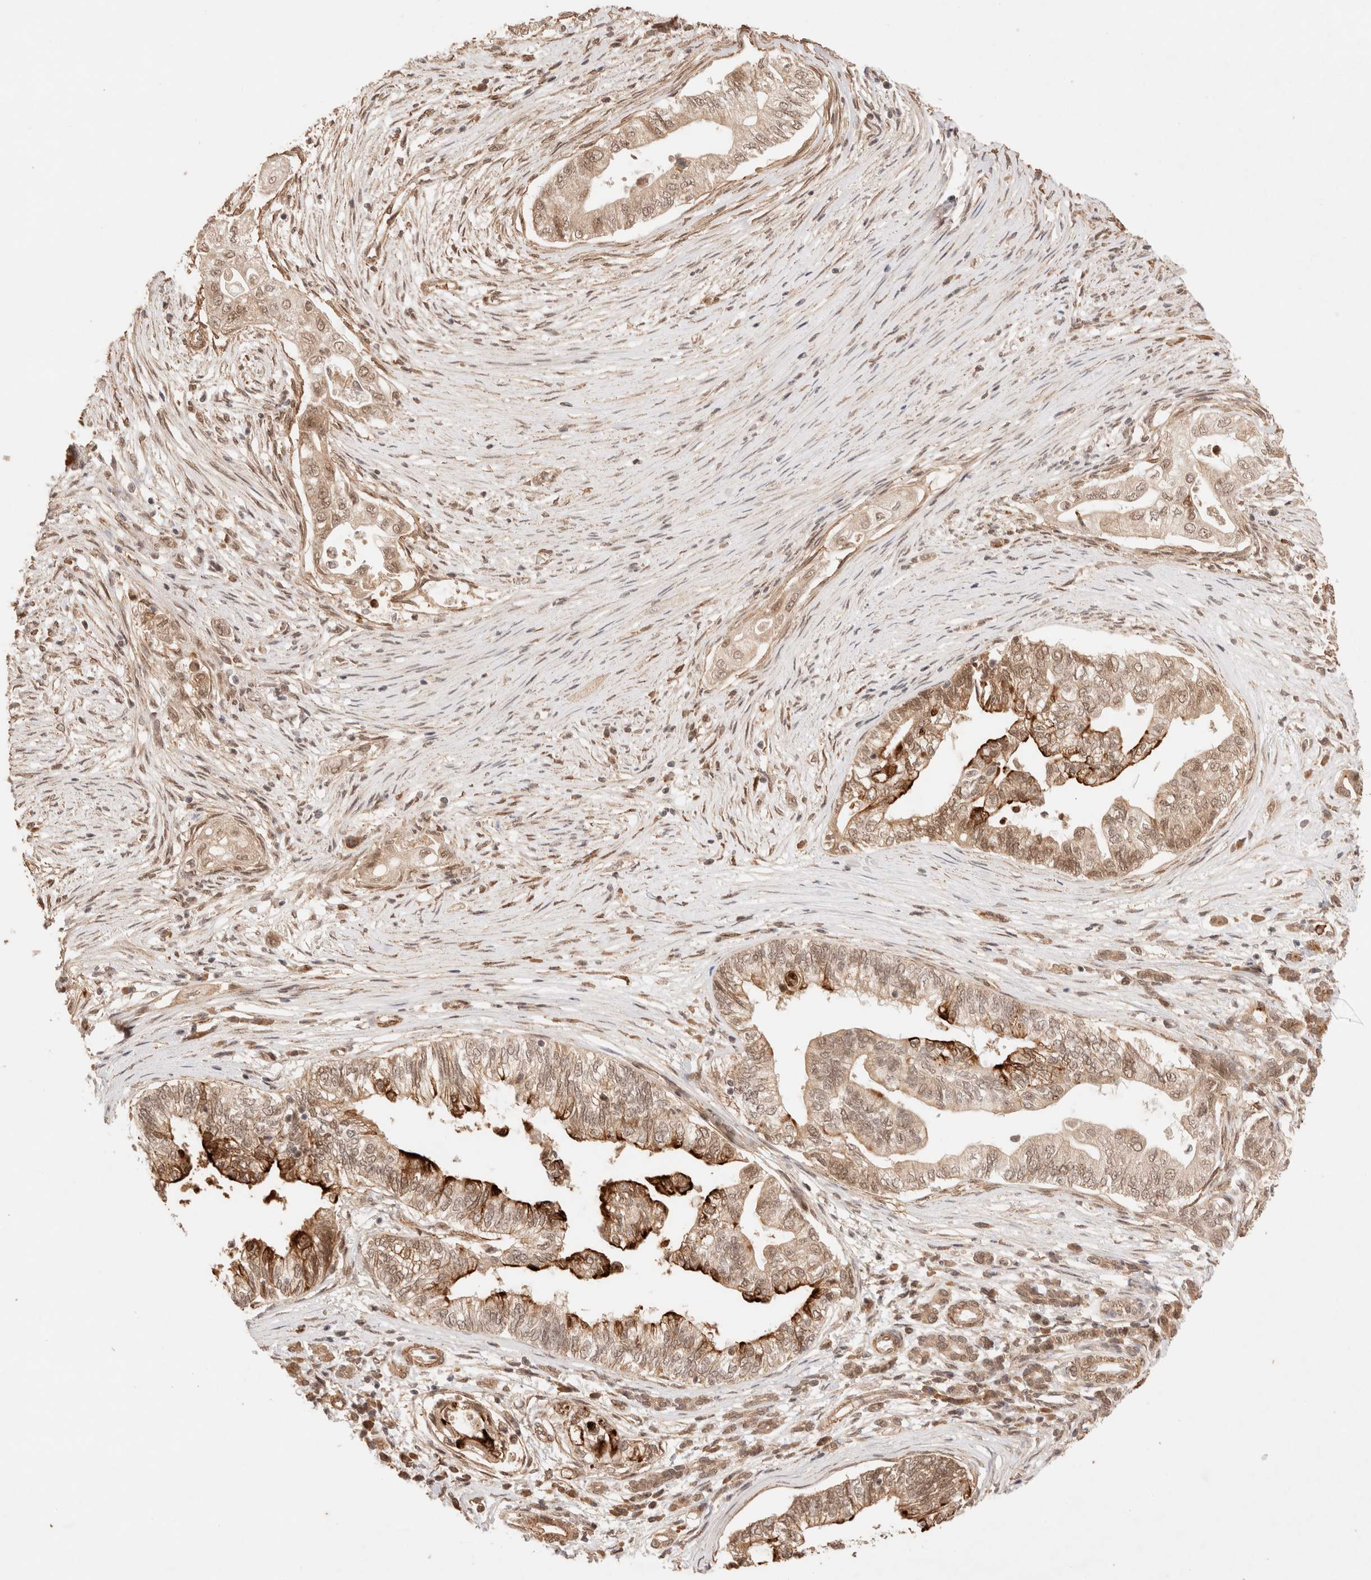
{"staining": {"intensity": "strong", "quantity": "<25%", "location": "cytoplasmic/membranous"}, "tissue": "pancreatic cancer", "cell_type": "Tumor cells", "image_type": "cancer", "snomed": [{"axis": "morphology", "description": "Adenocarcinoma, NOS"}, {"axis": "topography", "description": "Pancreas"}], "caption": "The image demonstrates a brown stain indicating the presence of a protein in the cytoplasmic/membranous of tumor cells in pancreatic cancer (adenocarcinoma).", "gene": "BRPF3", "patient": {"sex": "male", "age": 72}}